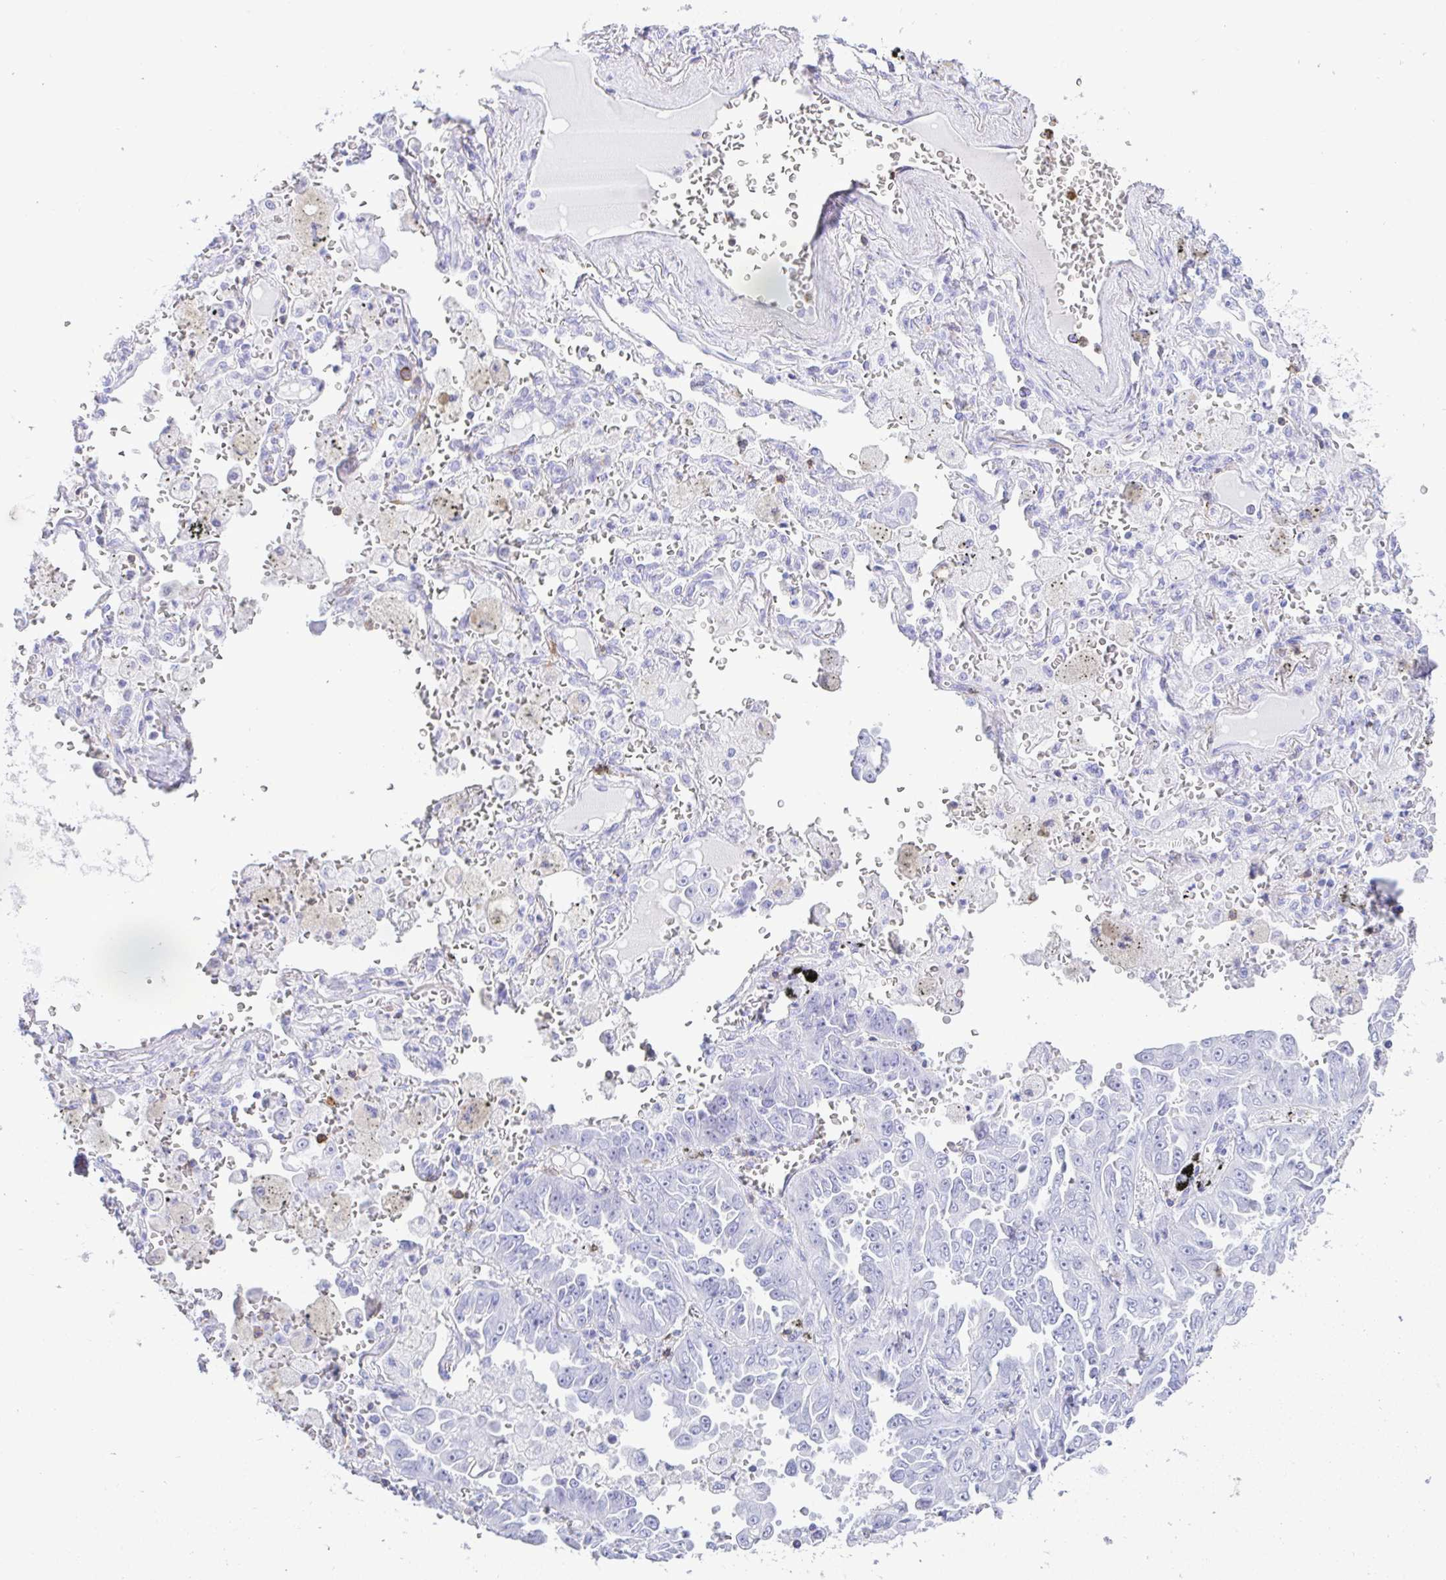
{"staining": {"intensity": "negative", "quantity": "none", "location": "none"}, "tissue": "lung cancer", "cell_type": "Tumor cells", "image_type": "cancer", "snomed": [{"axis": "morphology", "description": "Adenocarcinoma, NOS"}, {"axis": "topography", "description": "Lung"}], "caption": "Tumor cells show no significant protein expression in adenocarcinoma (lung).", "gene": "CD5", "patient": {"sex": "female", "age": 52}}